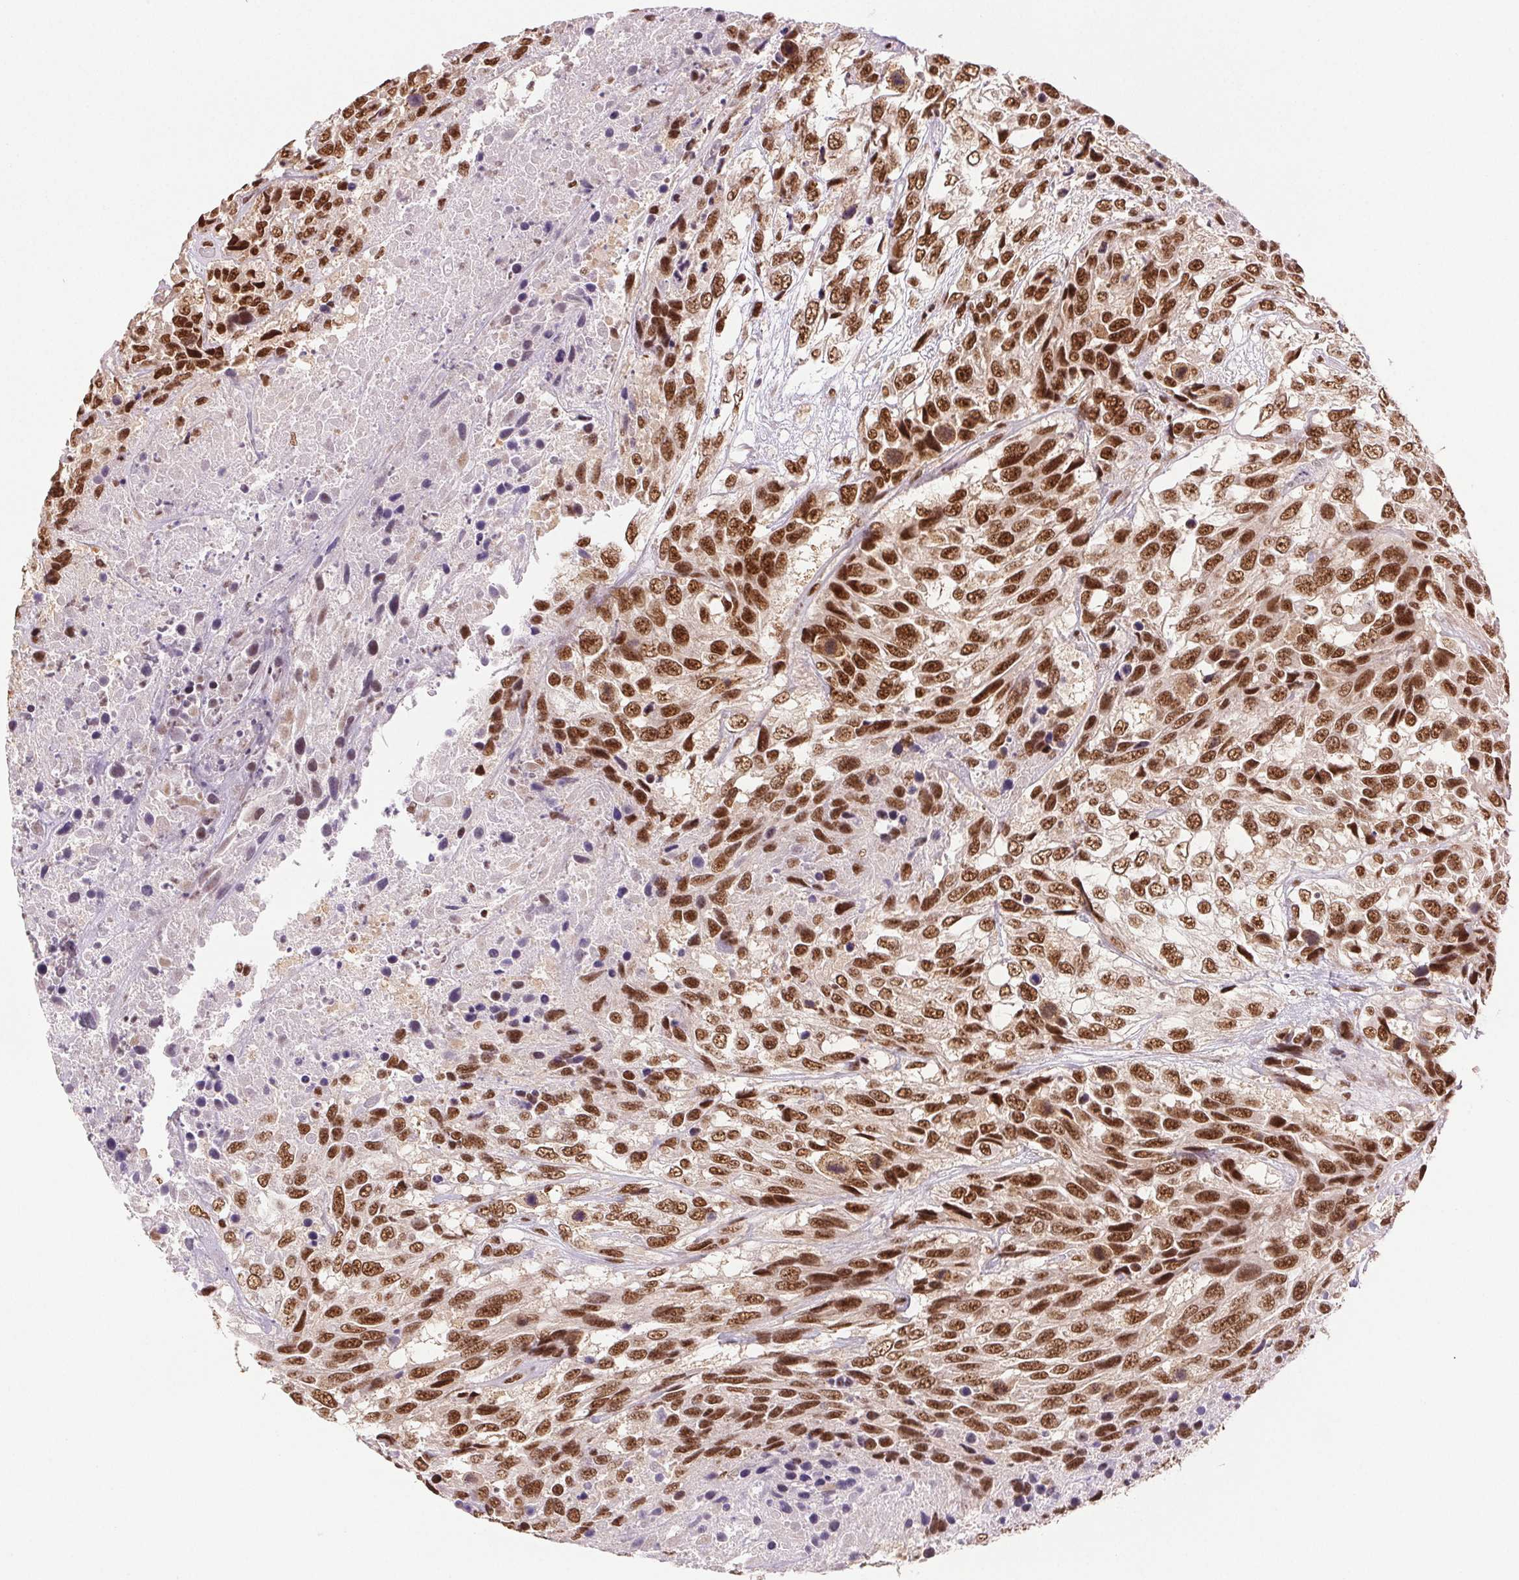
{"staining": {"intensity": "strong", "quantity": ">75%", "location": "nuclear"}, "tissue": "urothelial cancer", "cell_type": "Tumor cells", "image_type": "cancer", "snomed": [{"axis": "morphology", "description": "Urothelial carcinoma, High grade"}, {"axis": "topography", "description": "Urinary bladder"}], "caption": "Tumor cells reveal strong nuclear expression in approximately >75% of cells in urothelial carcinoma (high-grade). The staining was performed using DAB, with brown indicating positive protein expression. Nuclei are stained blue with hematoxylin.", "gene": "IK", "patient": {"sex": "female", "age": 70}}